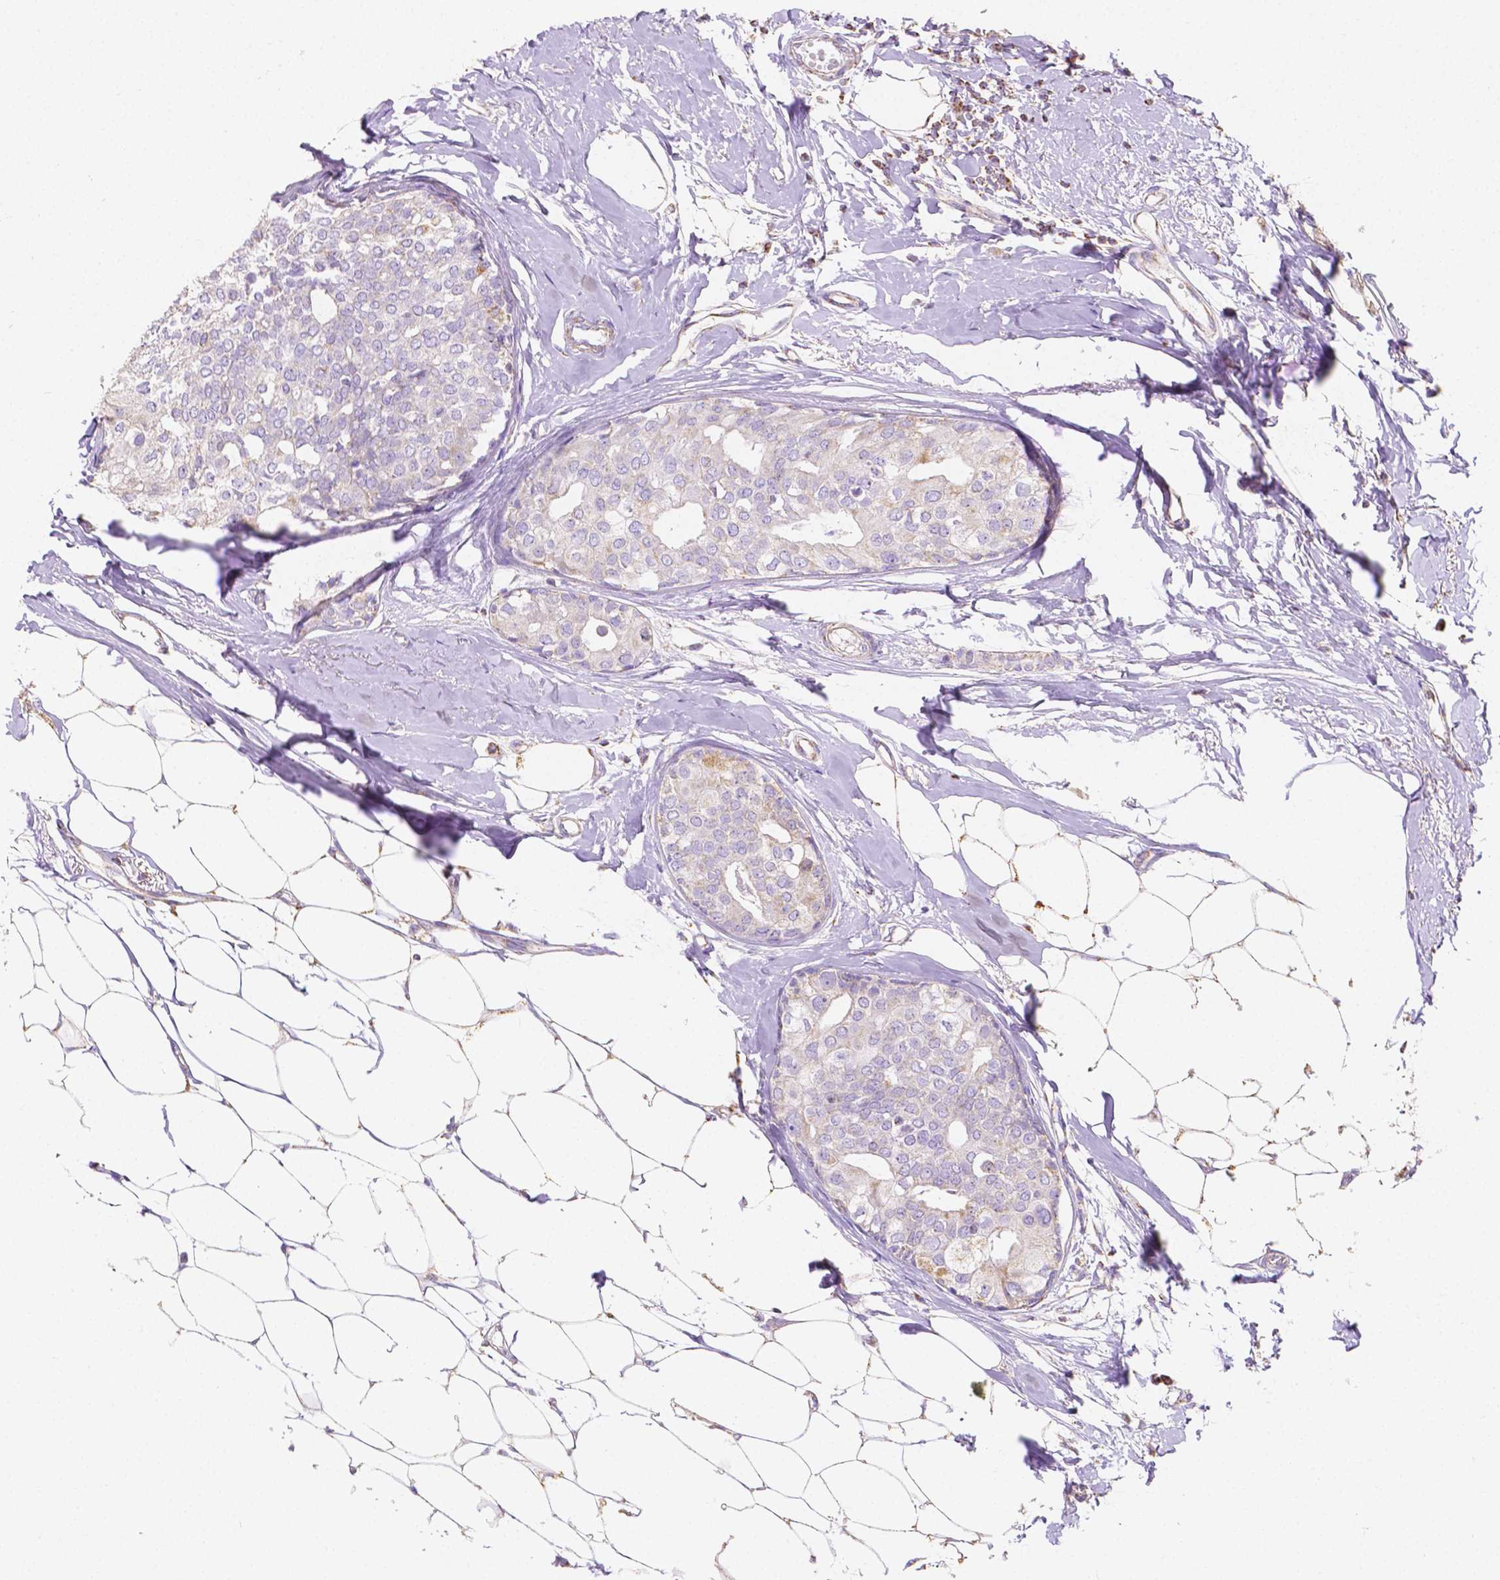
{"staining": {"intensity": "weak", "quantity": "<25%", "location": "cytoplasmic/membranous"}, "tissue": "breast cancer", "cell_type": "Tumor cells", "image_type": "cancer", "snomed": [{"axis": "morphology", "description": "Duct carcinoma"}, {"axis": "topography", "description": "Breast"}], "caption": "The immunohistochemistry micrograph has no significant staining in tumor cells of infiltrating ductal carcinoma (breast) tissue.", "gene": "SGTB", "patient": {"sex": "female", "age": 40}}